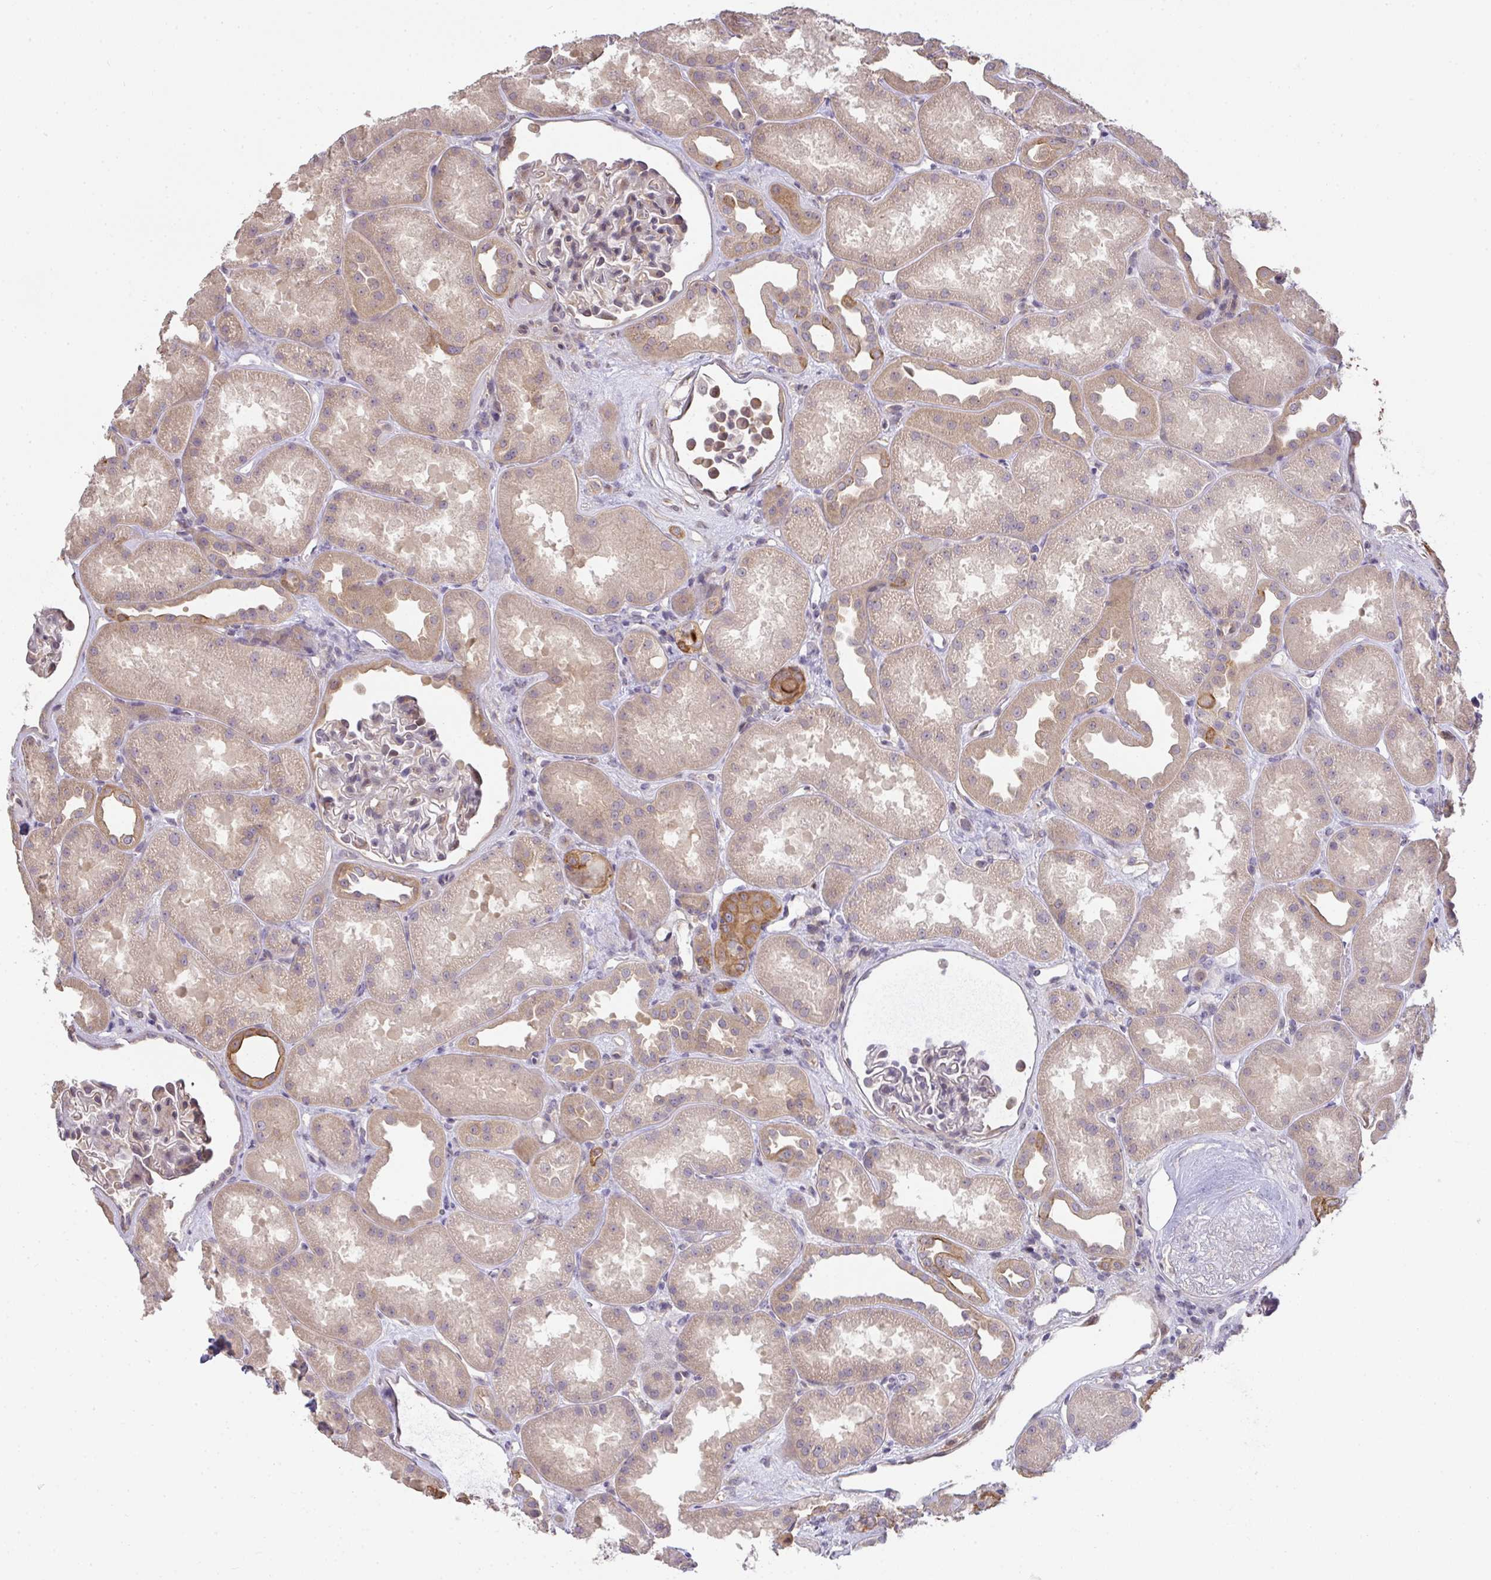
{"staining": {"intensity": "negative", "quantity": "none", "location": "none"}, "tissue": "kidney", "cell_type": "Cells in glomeruli", "image_type": "normal", "snomed": [{"axis": "morphology", "description": "Normal tissue, NOS"}, {"axis": "topography", "description": "Kidney"}], "caption": "DAB immunohistochemical staining of unremarkable kidney displays no significant staining in cells in glomeruli. (DAB immunohistochemistry visualized using brightfield microscopy, high magnification).", "gene": "EEF1AKMT1", "patient": {"sex": "male", "age": 61}}